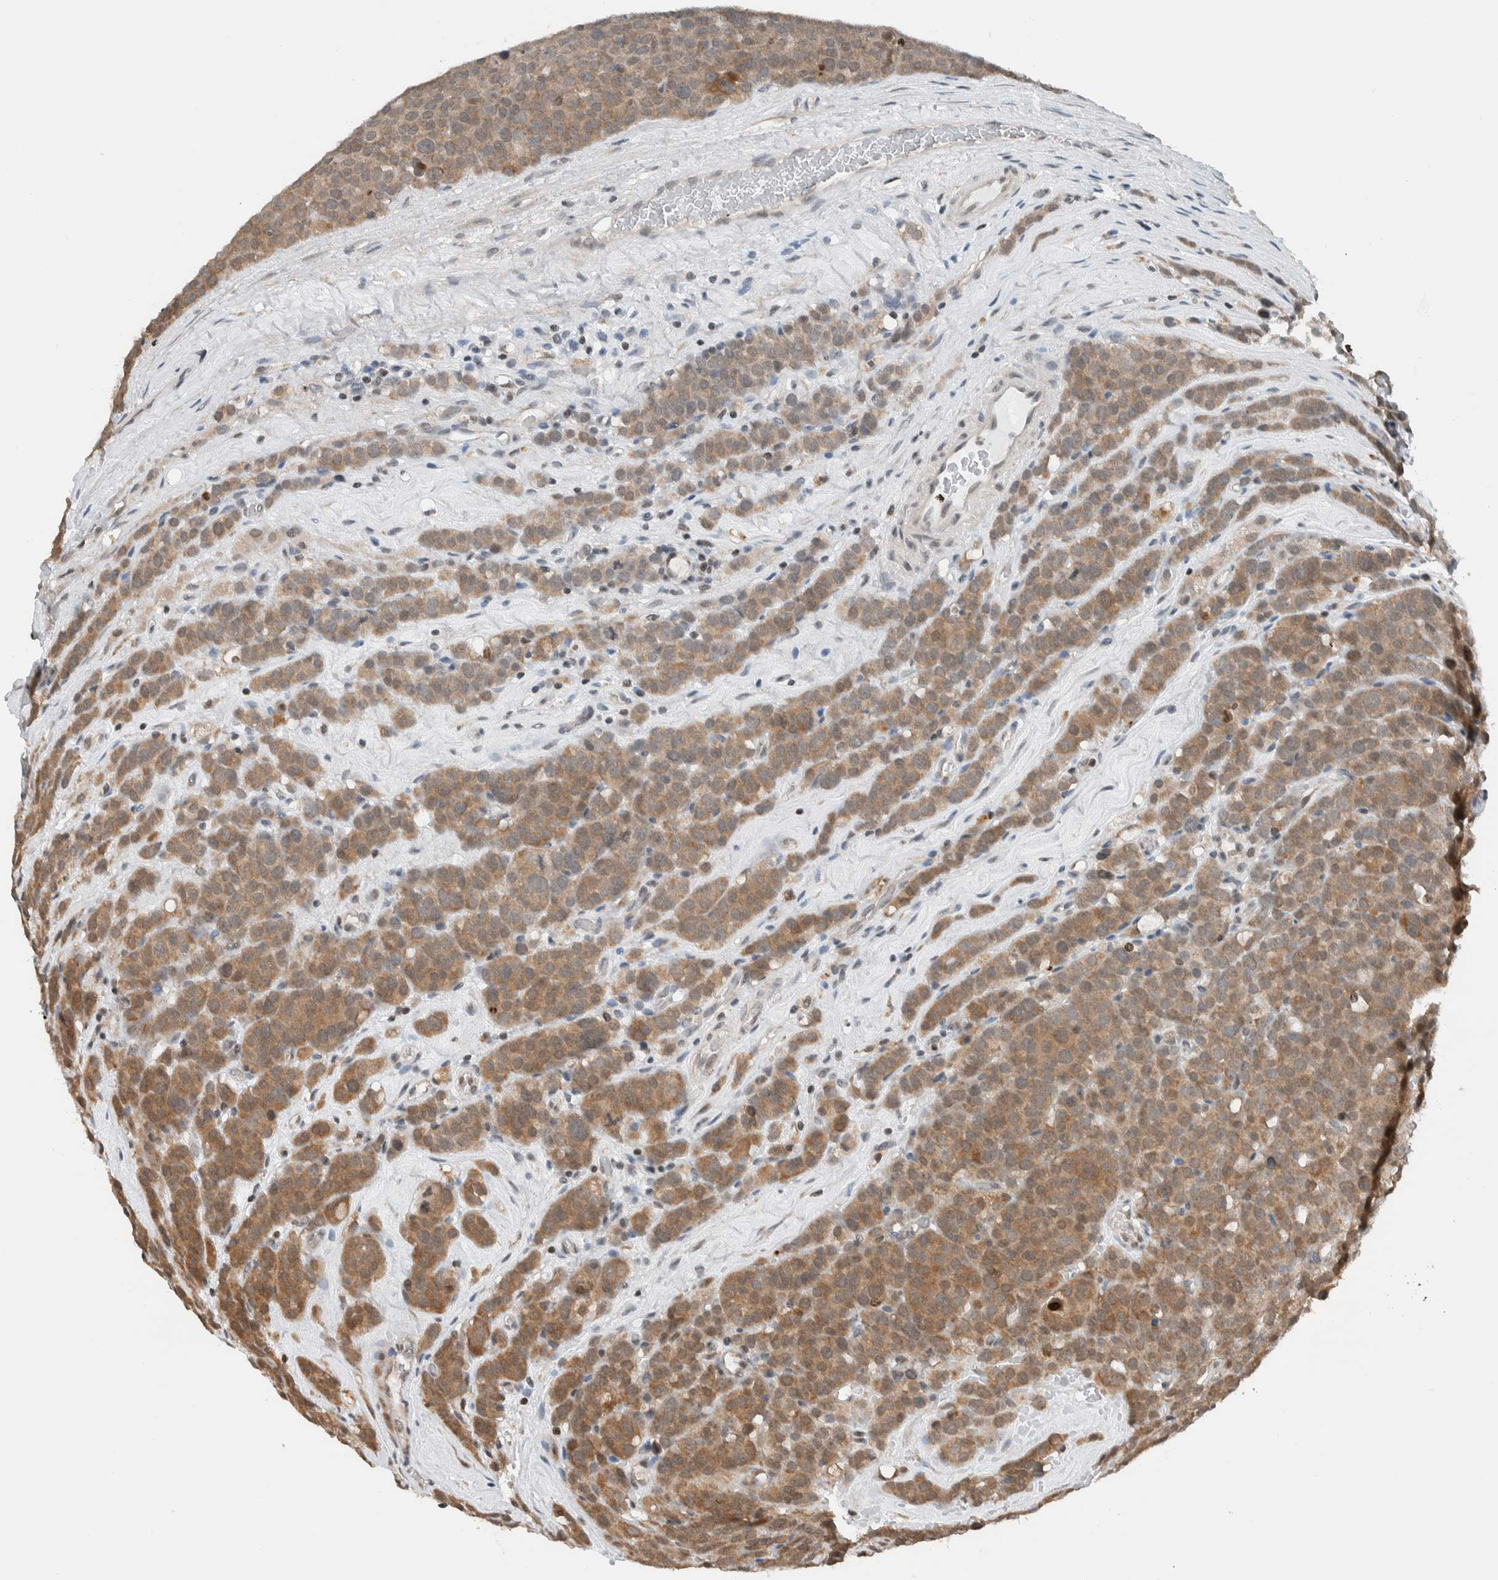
{"staining": {"intensity": "moderate", "quantity": ">75%", "location": "cytoplasmic/membranous"}, "tissue": "testis cancer", "cell_type": "Tumor cells", "image_type": "cancer", "snomed": [{"axis": "morphology", "description": "Seminoma, NOS"}, {"axis": "topography", "description": "Testis"}], "caption": "Seminoma (testis) tissue exhibits moderate cytoplasmic/membranous staining in approximately >75% of tumor cells, visualized by immunohistochemistry.", "gene": "NPLOC4", "patient": {"sex": "male", "age": 71}}